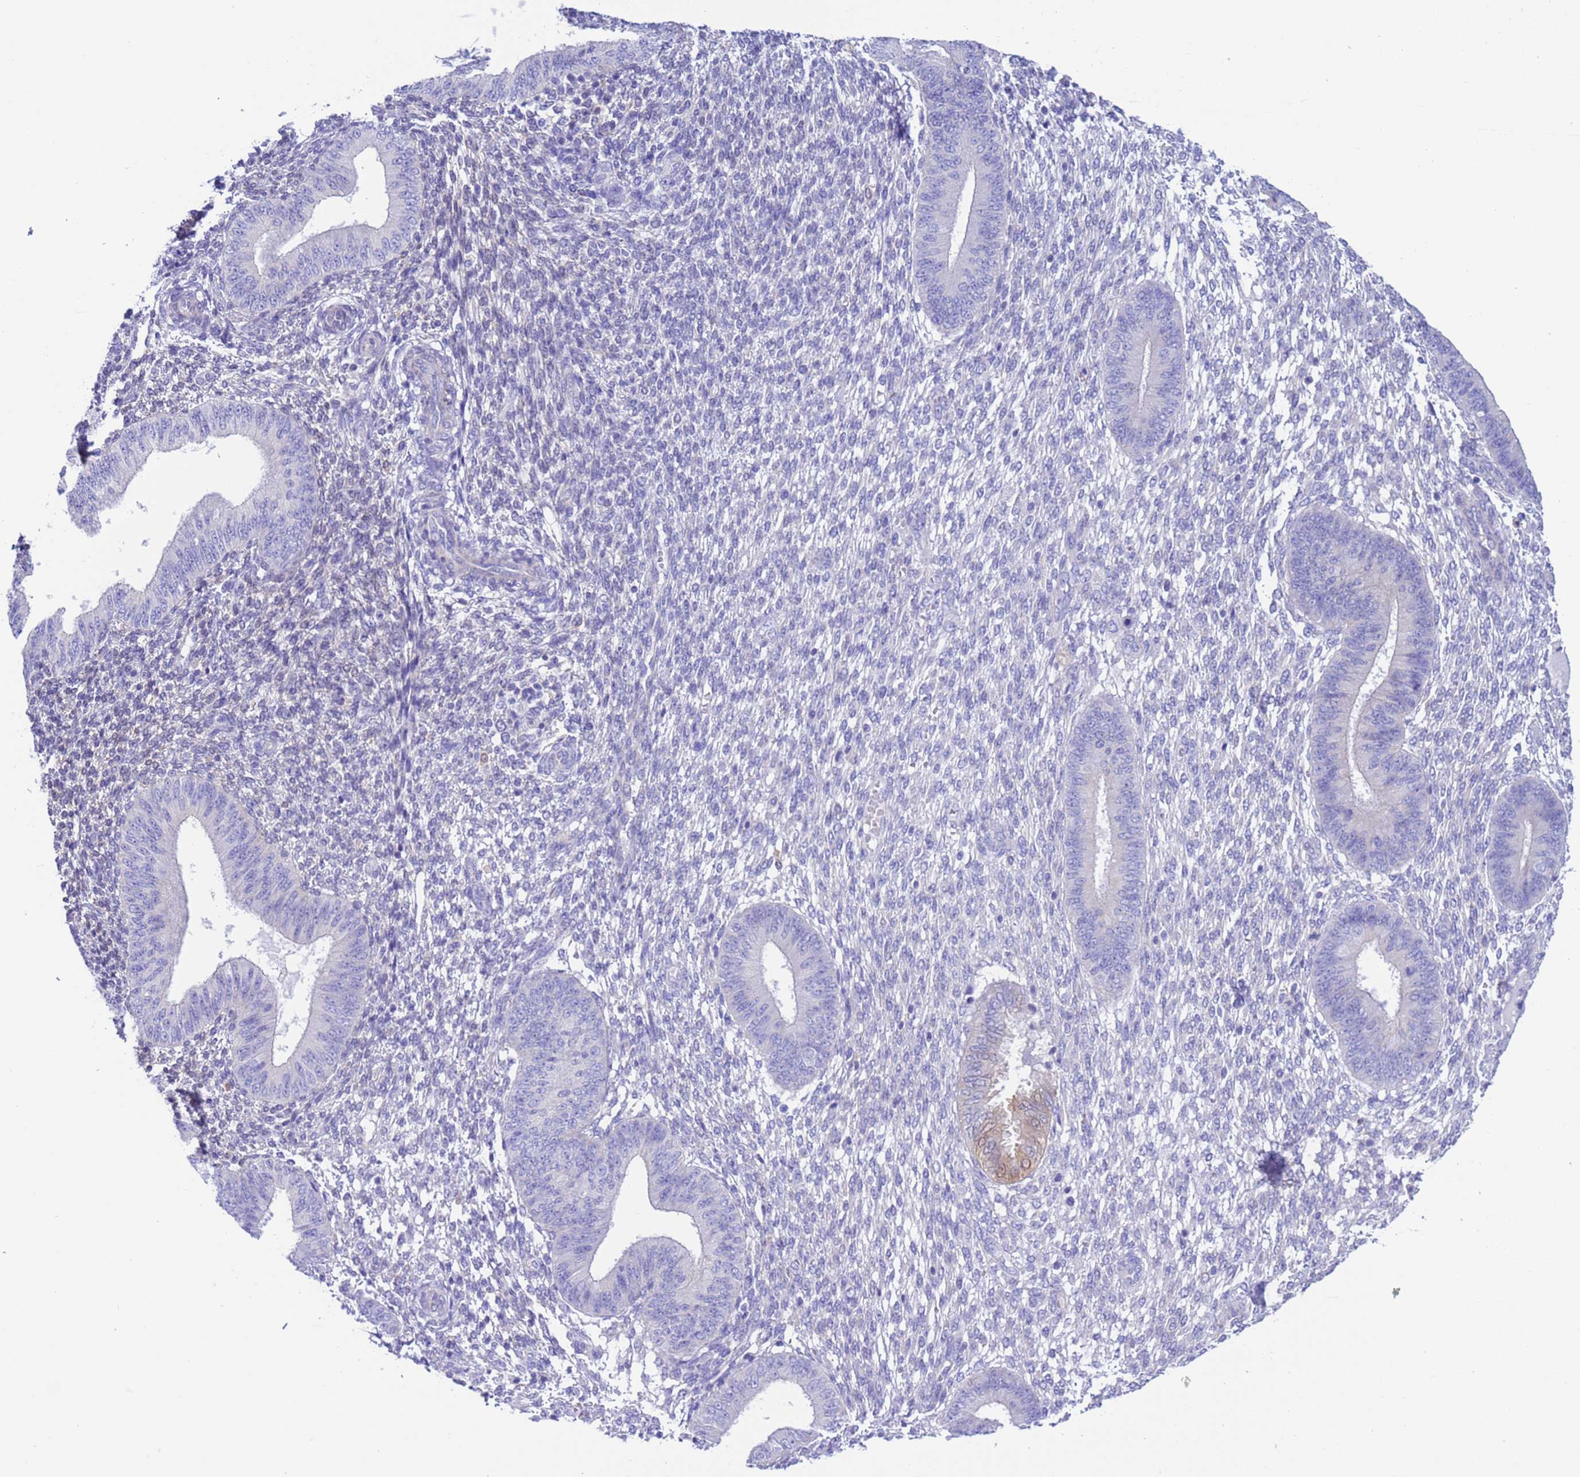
{"staining": {"intensity": "negative", "quantity": "none", "location": "none"}, "tissue": "endometrium", "cell_type": "Cells in endometrial stroma", "image_type": "normal", "snomed": [{"axis": "morphology", "description": "Normal tissue, NOS"}, {"axis": "topography", "description": "Endometrium"}], "caption": "Protein analysis of unremarkable endometrium displays no significant positivity in cells in endometrial stroma.", "gene": "C6orf47", "patient": {"sex": "female", "age": 49}}